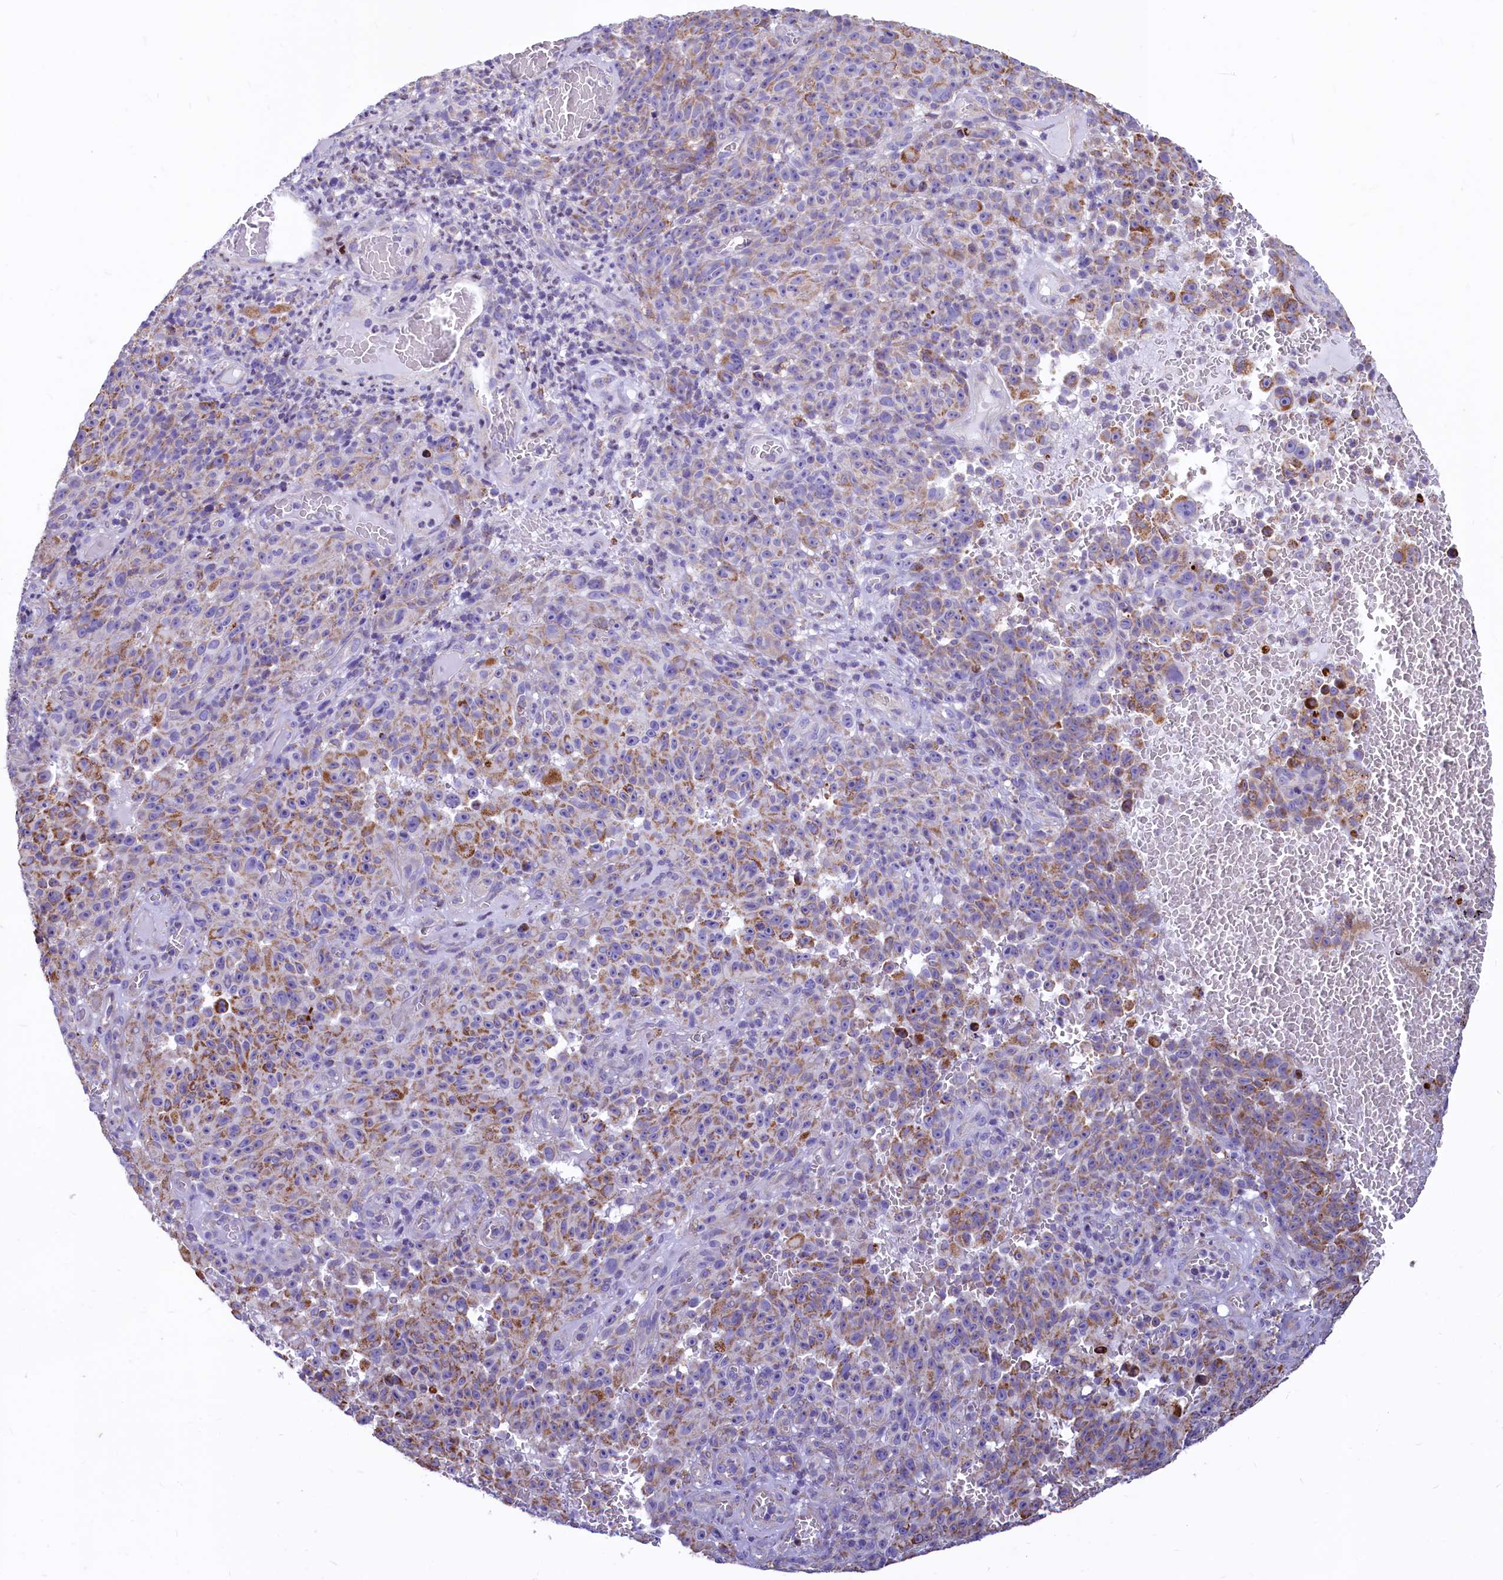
{"staining": {"intensity": "moderate", "quantity": "<25%", "location": "cytoplasmic/membranous"}, "tissue": "melanoma", "cell_type": "Tumor cells", "image_type": "cancer", "snomed": [{"axis": "morphology", "description": "Malignant melanoma, NOS"}, {"axis": "topography", "description": "Skin"}], "caption": "Immunohistochemical staining of melanoma exhibits low levels of moderate cytoplasmic/membranous protein positivity in approximately <25% of tumor cells. The staining is performed using DAB brown chromogen to label protein expression. The nuclei are counter-stained blue using hematoxylin.", "gene": "VWCE", "patient": {"sex": "female", "age": 82}}